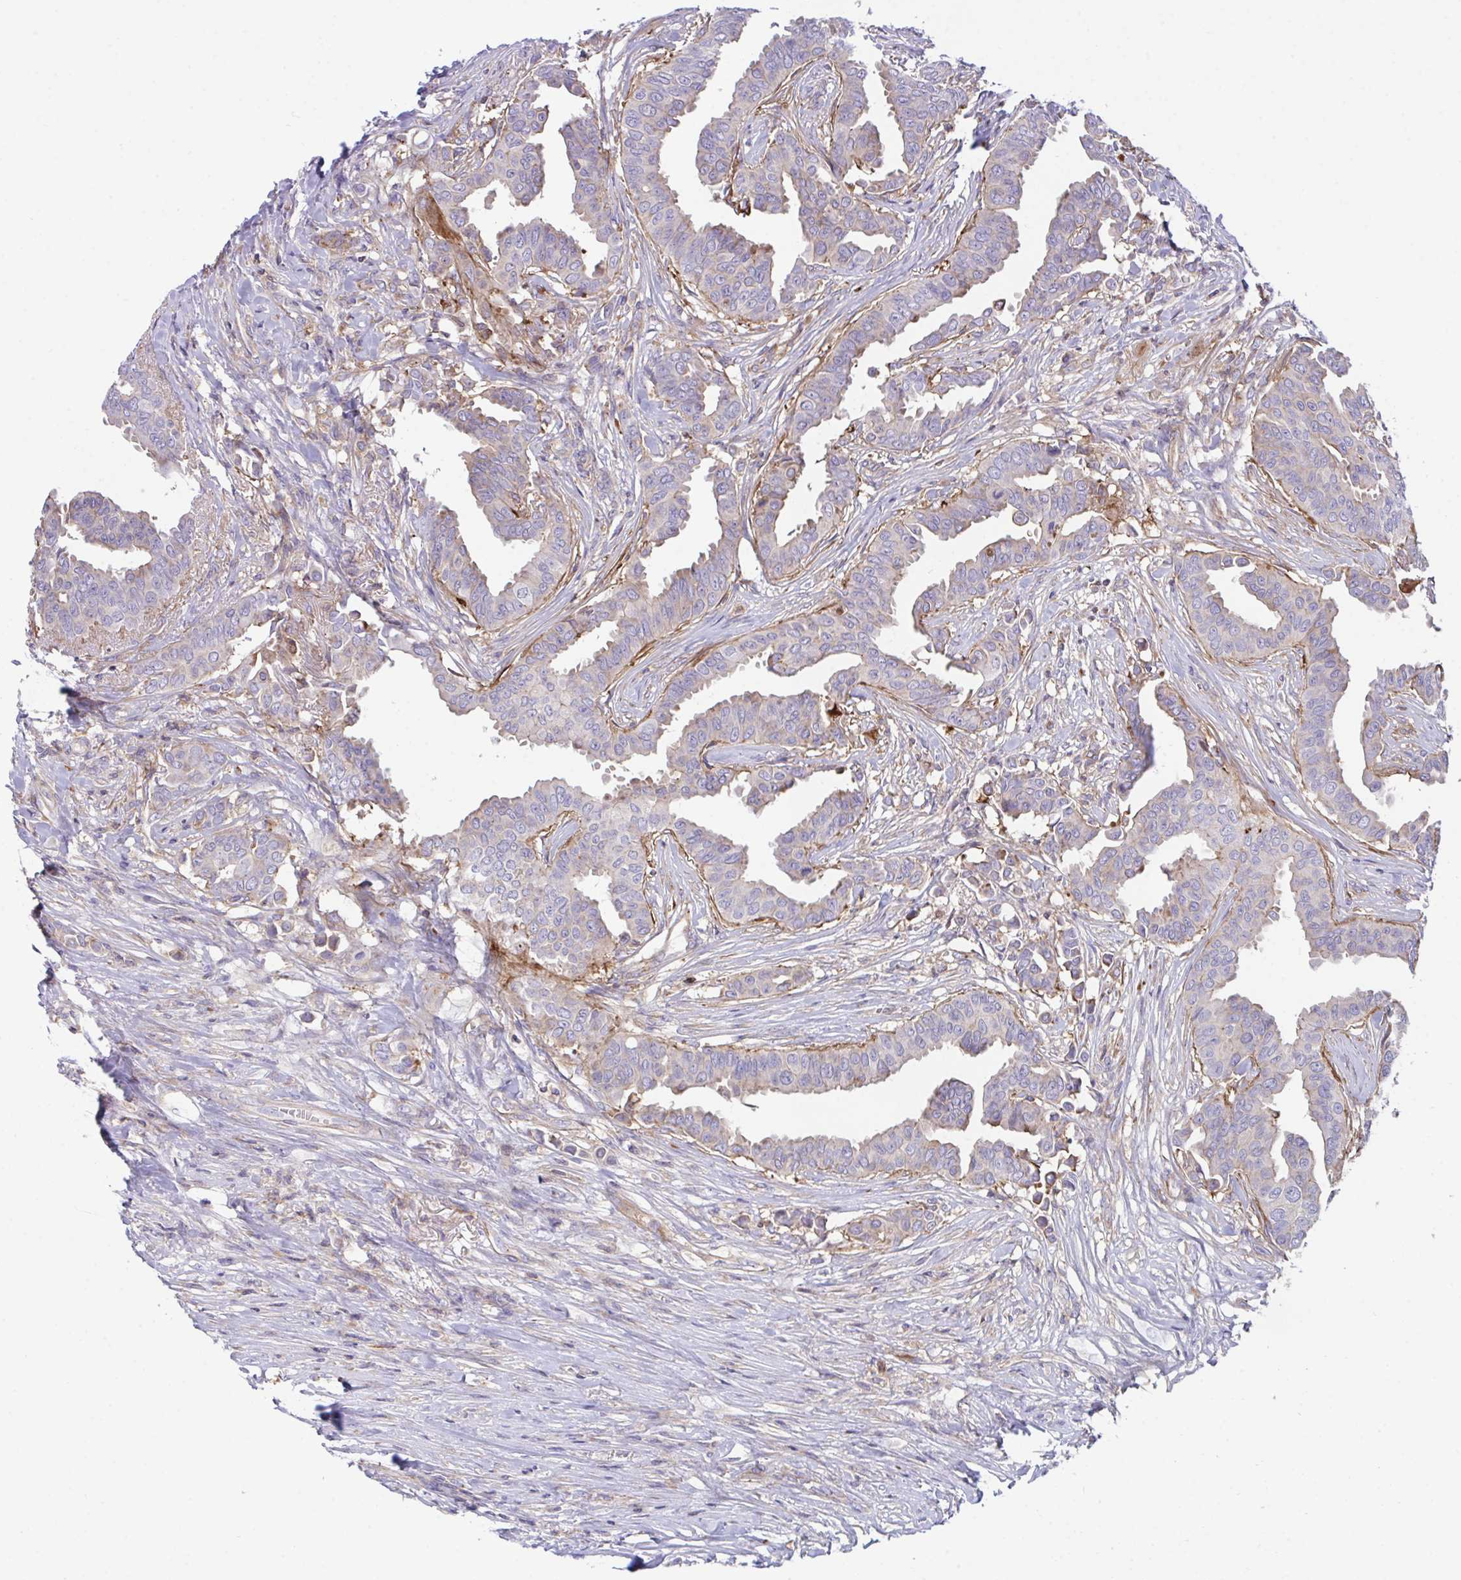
{"staining": {"intensity": "weak", "quantity": "<25%", "location": "cytoplasmic/membranous"}, "tissue": "breast cancer", "cell_type": "Tumor cells", "image_type": "cancer", "snomed": [{"axis": "morphology", "description": "Duct carcinoma"}, {"axis": "topography", "description": "Breast"}], "caption": "An IHC image of breast cancer (infiltrating ductal carcinoma) is shown. There is no staining in tumor cells of breast cancer (infiltrating ductal carcinoma).", "gene": "PPIH", "patient": {"sex": "female", "age": 45}}